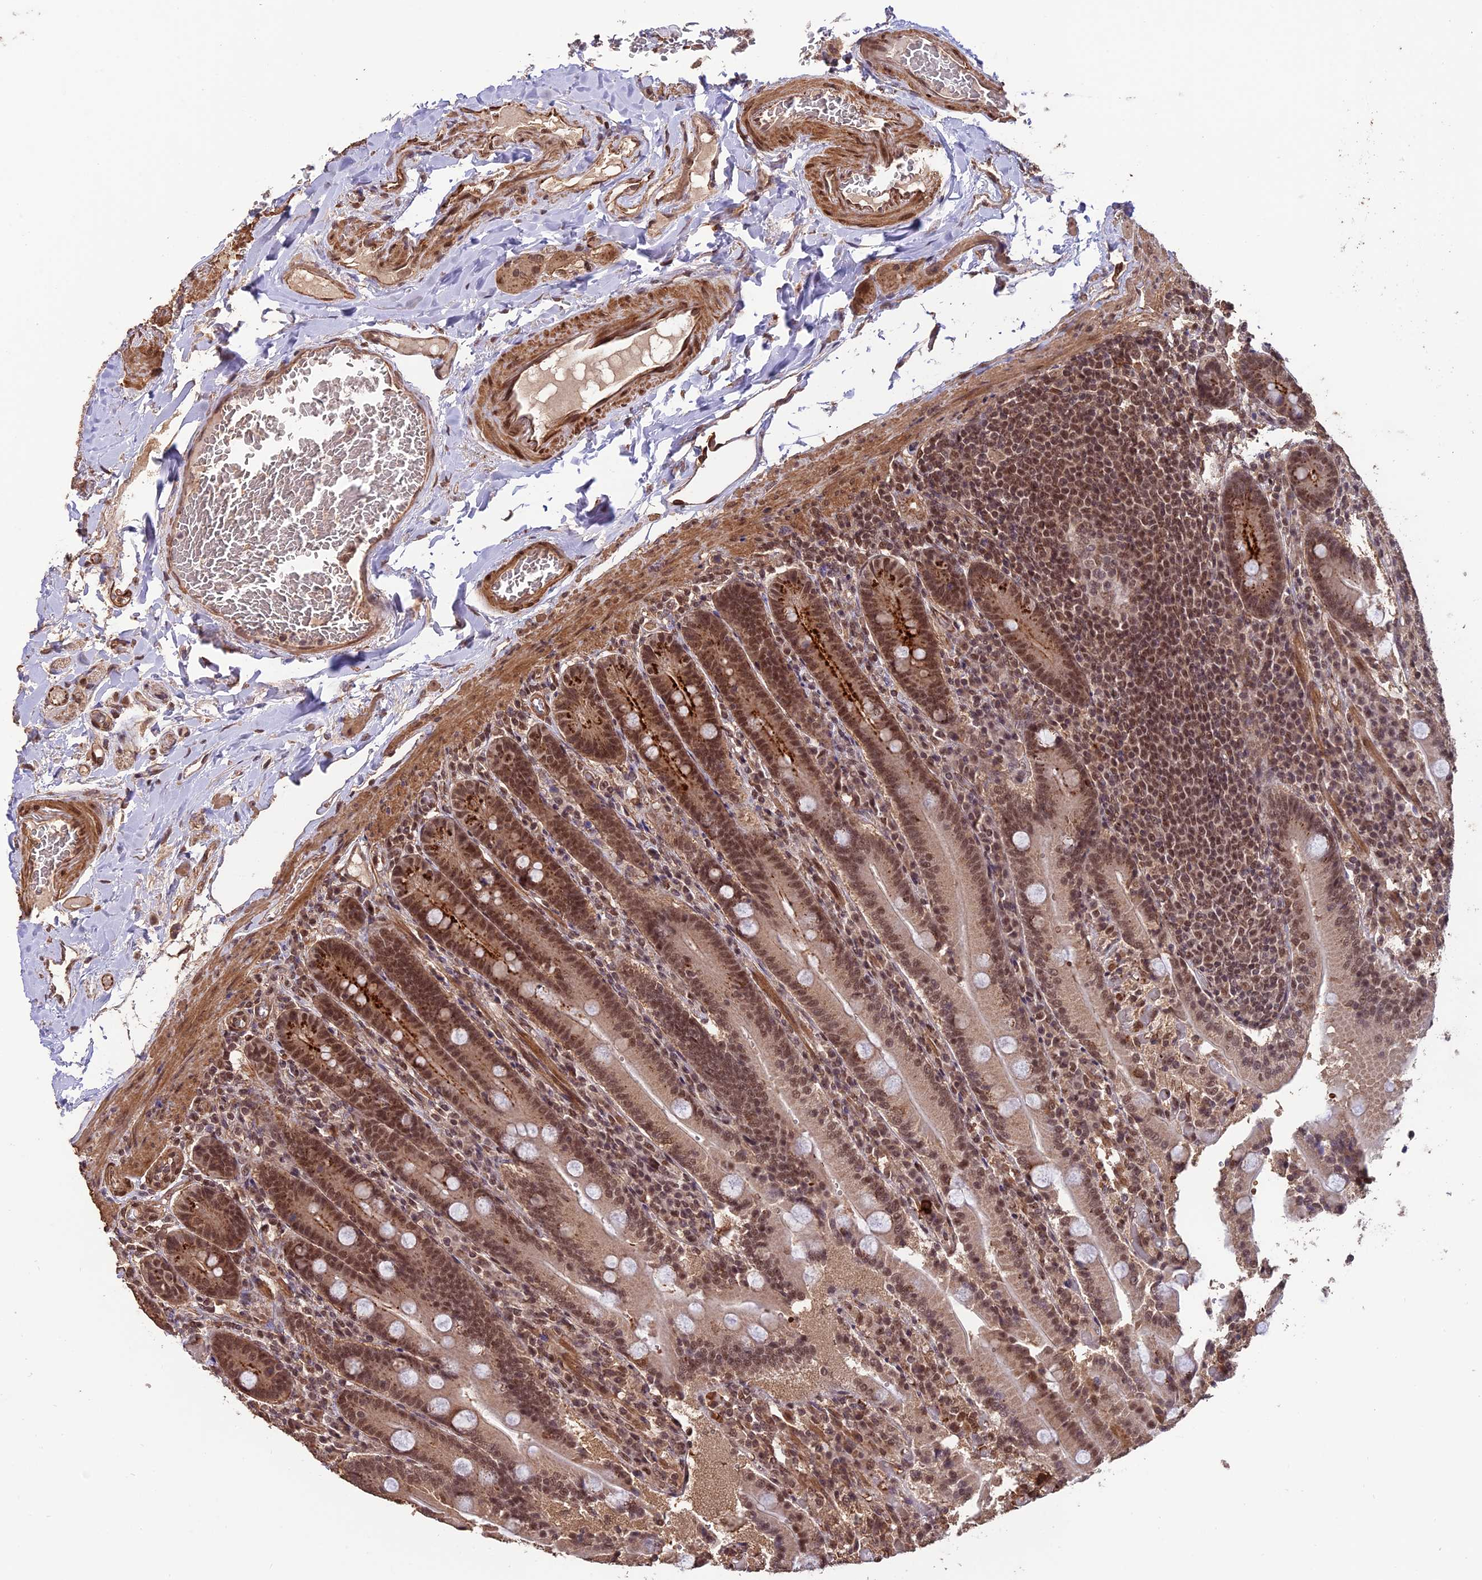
{"staining": {"intensity": "moderate", "quantity": ">75%", "location": "cytoplasmic/membranous,nuclear"}, "tissue": "duodenum", "cell_type": "Glandular cells", "image_type": "normal", "snomed": [{"axis": "morphology", "description": "Normal tissue, NOS"}, {"axis": "topography", "description": "Duodenum"}], "caption": "Protein expression analysis of normal human duodenum reveals moderate cytoplasmic/membranous,nuclear expression in about >75% of glandular cells.", "gene": "CABIN1", "patient": {"sex": "female", "age": 62}}